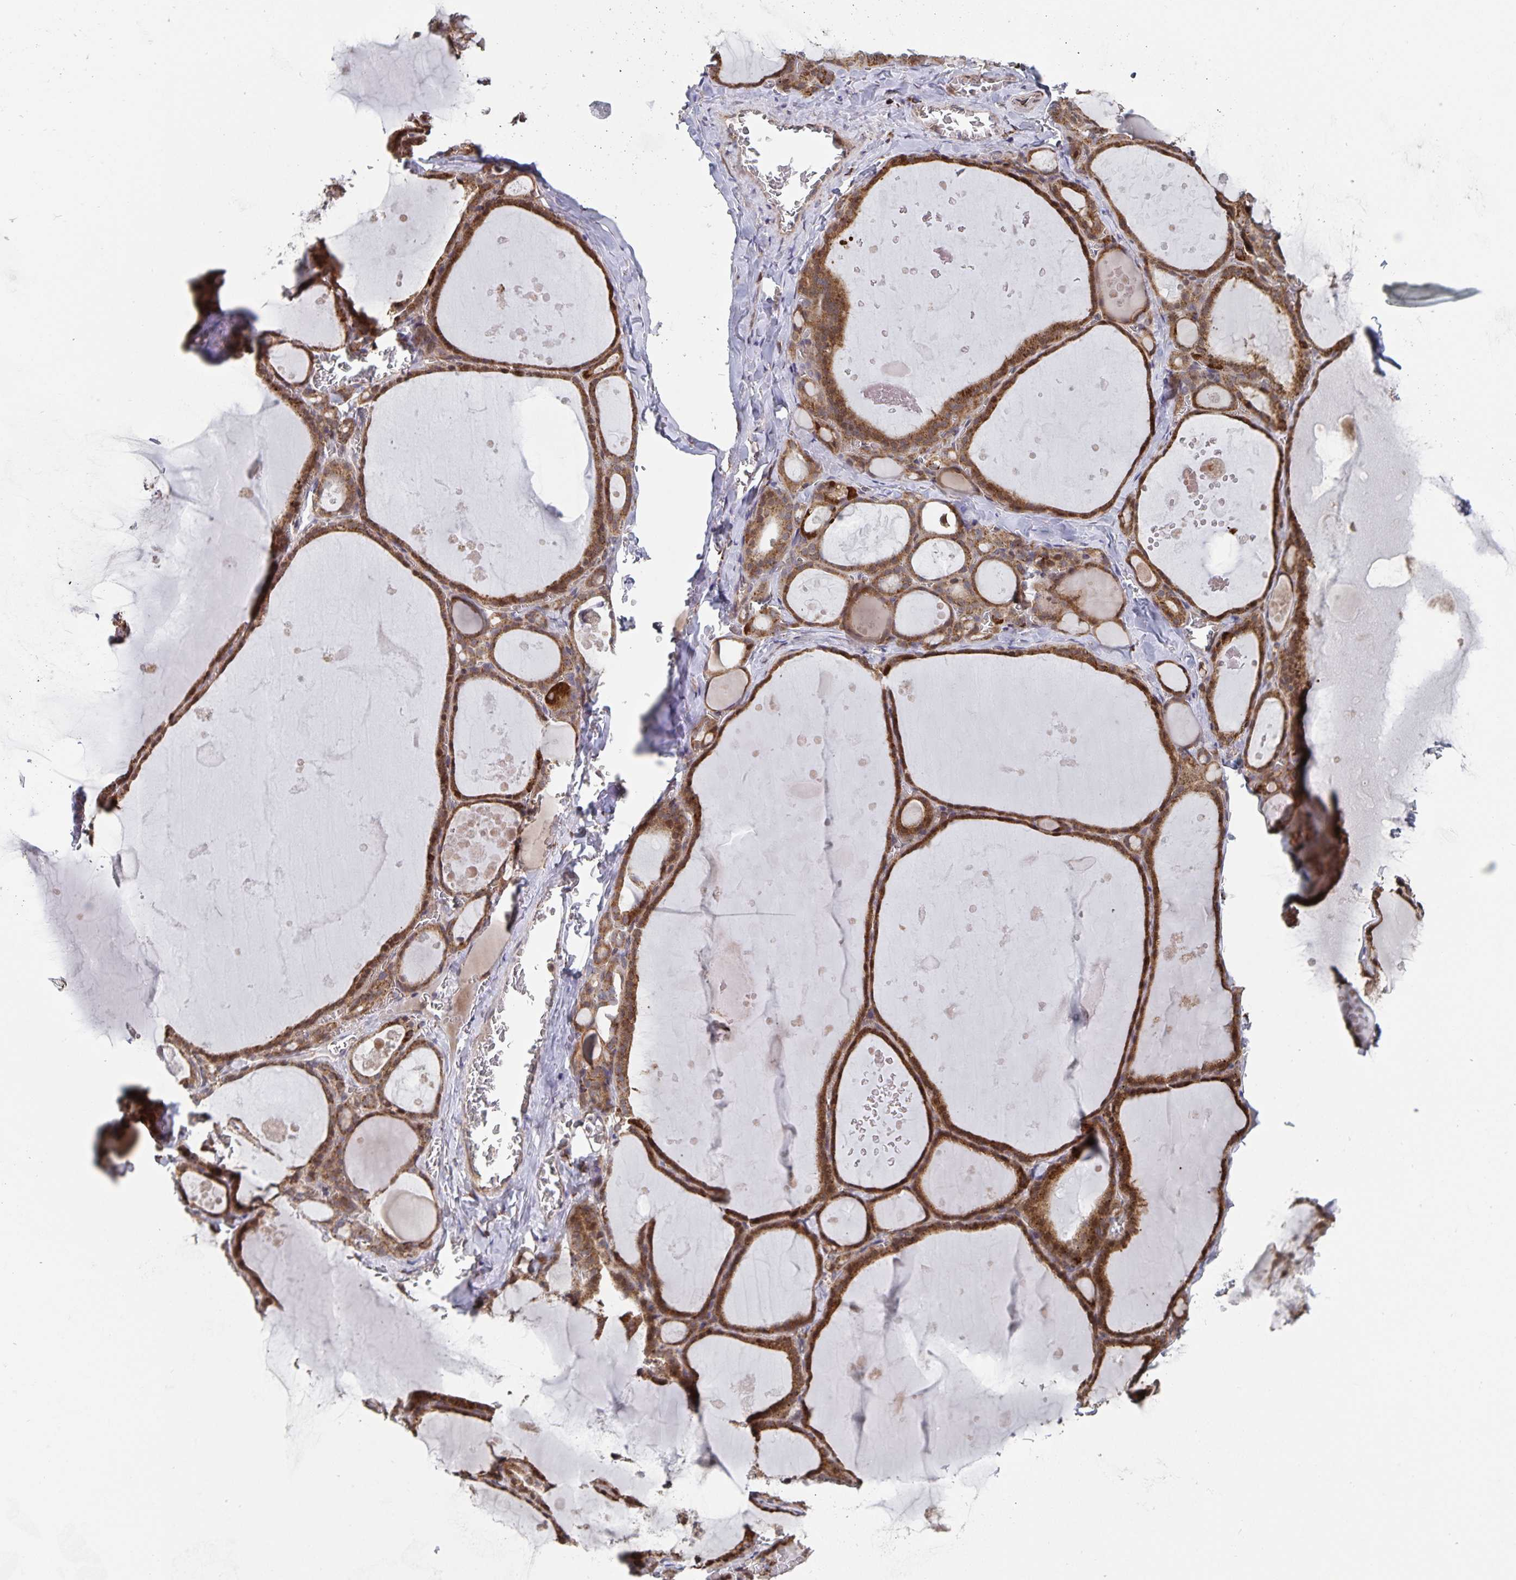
{"staining": {"intensity": "strong", "quantity": ">75%", "location": "cytoplasmic/membranous"}, "tissue": "thyroid gland", "cell_type": "Glandular cells", "image_type": "normal", "snomed": [{"axis": "morphology", "description": "Normal tissue, NOS"}, {"axis": "topography", "description": "Thyroid gland"}], "caption": "IHC photomicrograph of normal human thyroid gland stained for a protein (brown), which exhibits high levels of strong cytoplasmic/membranous positivity in about >75% of glandular cells.", "gene": "ACACA", "patient": {"sex": "male", "age": 56}}